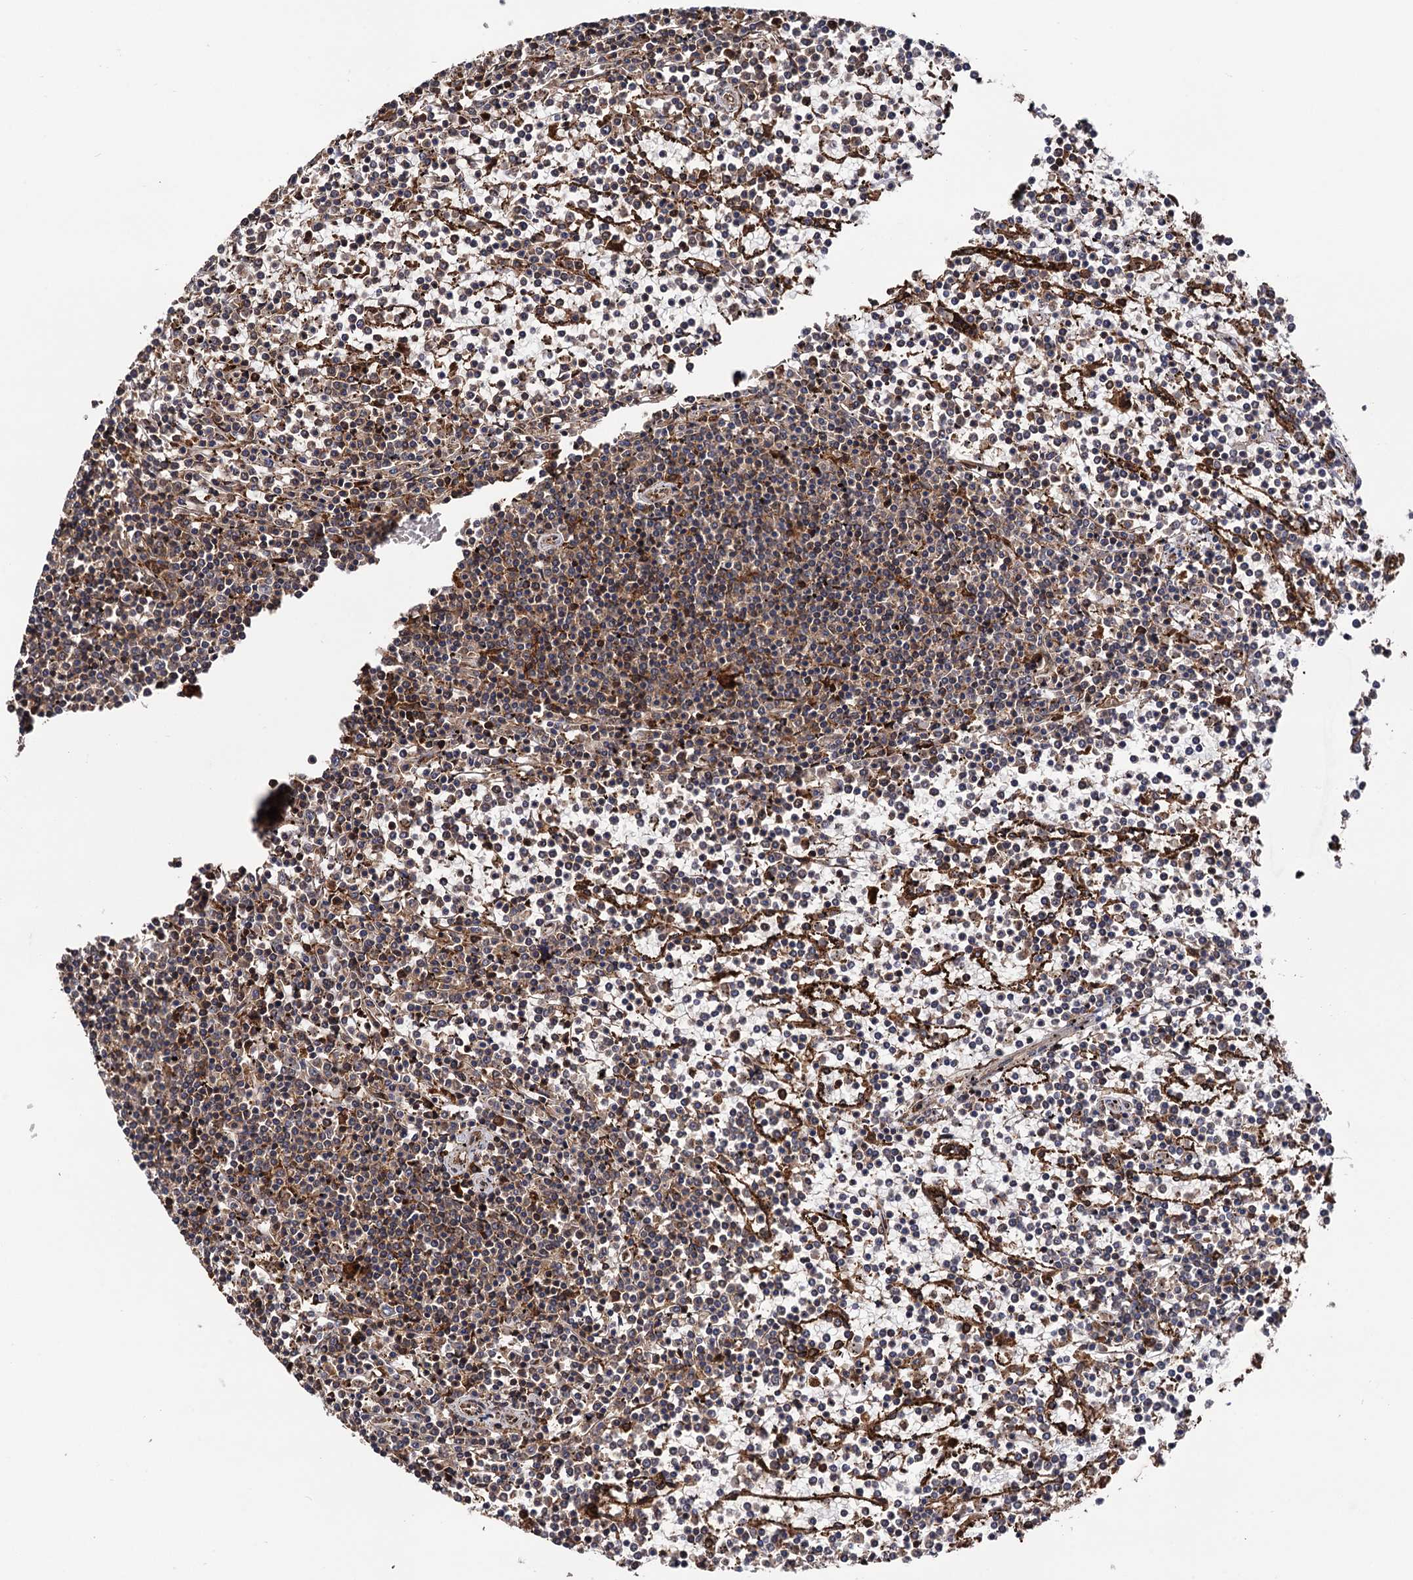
{"staining": {"intensity": "weak", "quantity": "25%-75%", "location": "cytoplasmic/membranous"}, "tissue": "lymphoma", "cell_type": "Tumor cells", "image_type": "cancer", "snomed": [{"axis": "morphology", "description": "Malignant lymphoma, non-Hodgkin's type, Low grade"}, {"axis": "topography", "description": "Spleen"}], "caption": "Immunohistochemical staining of human lymphoma reveals low levels of weak cytoplasmic/membranous positivity in about 25%-75% of tumor cells.", "gene": "ATP8B4", "patient": {"sex": "female", "age": 19}}